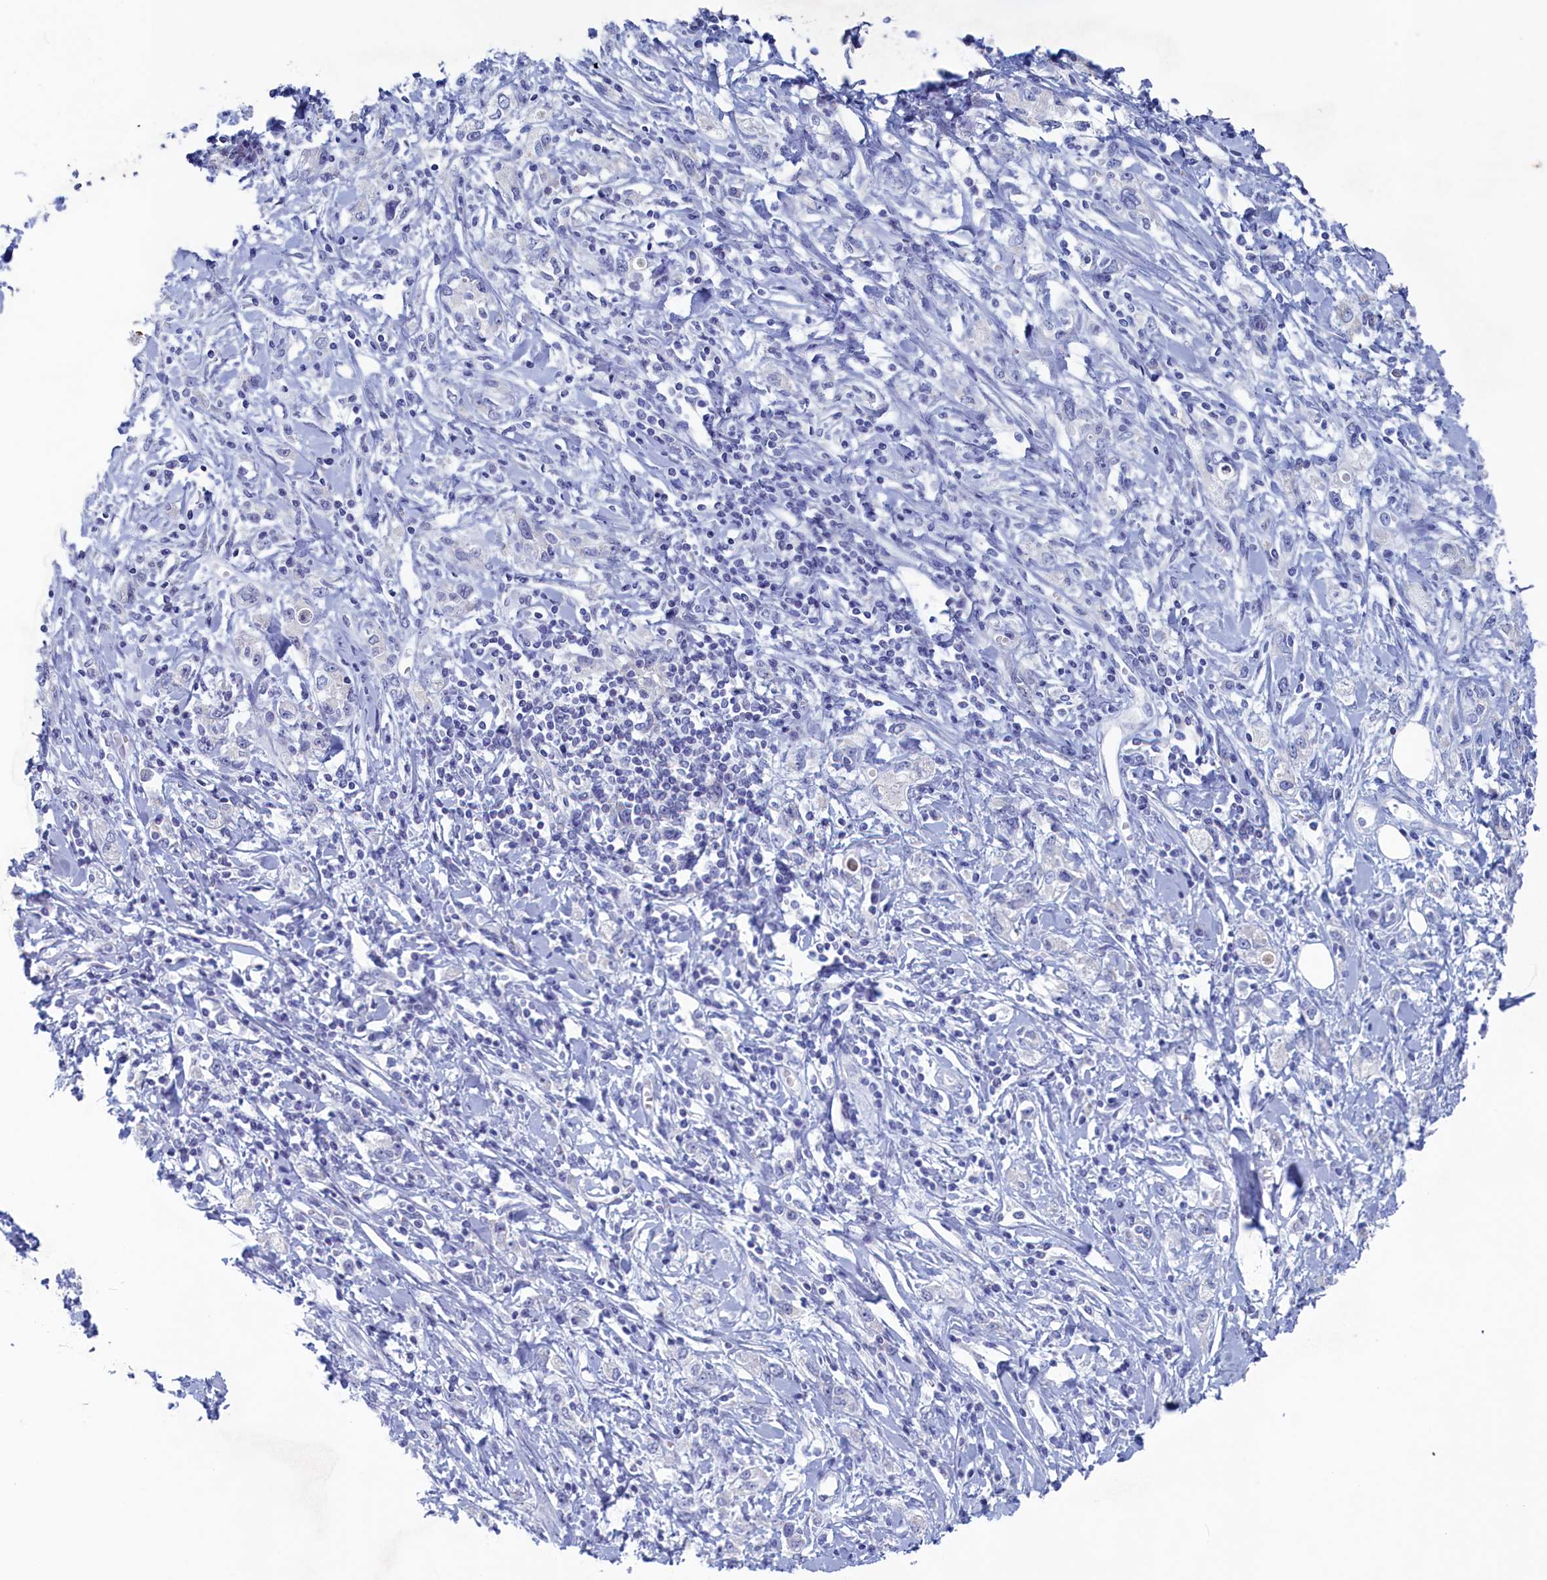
{"staining": {"intensity": "negative", "quantity": "none", "location": "none"}, "tissue": "stomach cancer", "cell_type": "Tumor cells", "image_type": "cancer", "snomed": [{"axis": "morphology", "description": "Adenocarcinoma, NOS"}, {"axis": "topography", "description": "Stomach"}], "caption": "This image is of stomach cancer stained with IHC to label a protein in brown with the nuclei are counter-stained blue. There is no positivity in tumor cells.", "gene": "WDR76", "patient": {"sex": "female", "age": 76}}